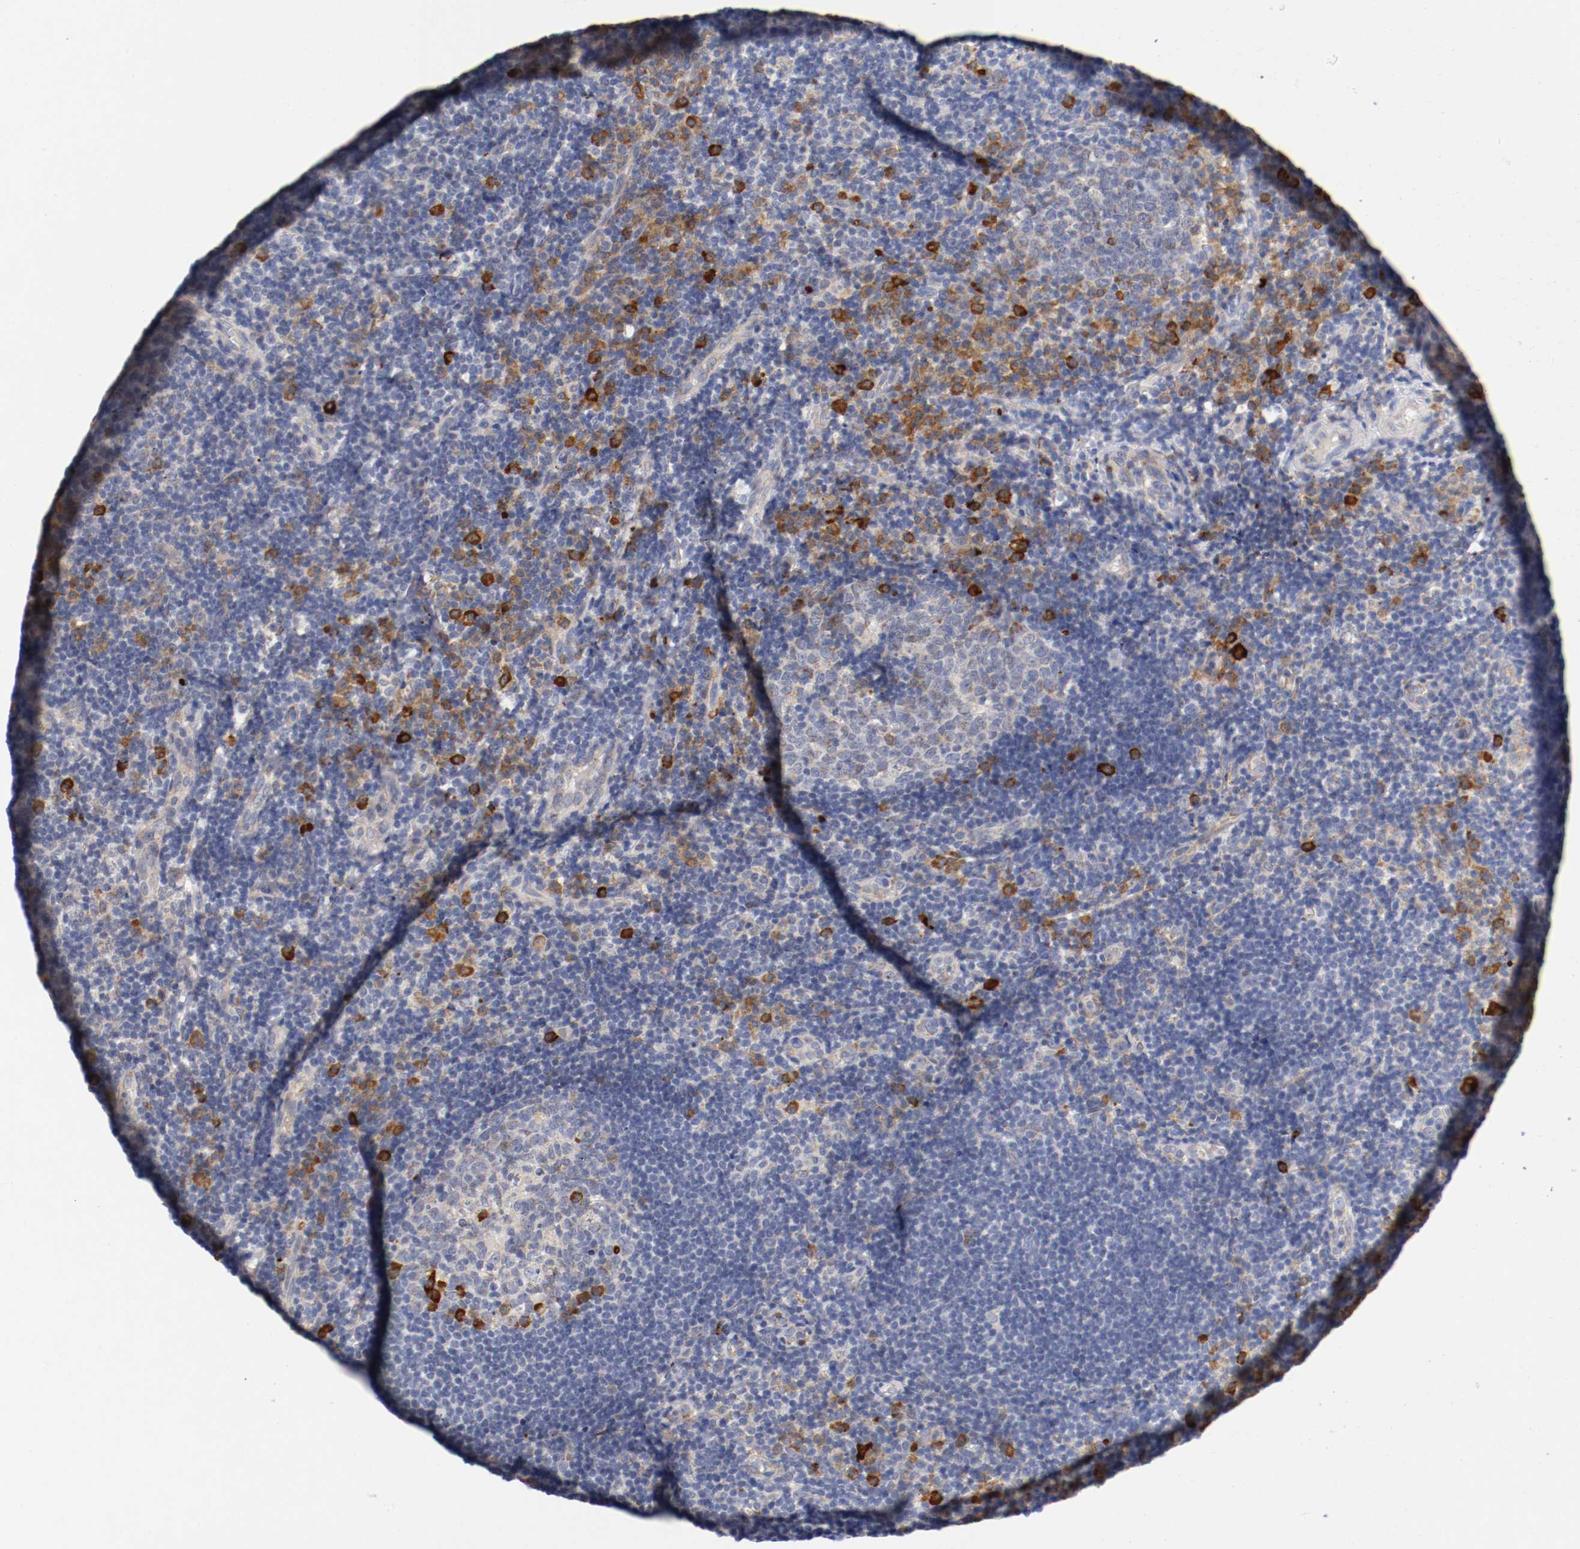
{"staining": {"intensity": "moderate", "quantity": "25%-75%", "location": "cytoplasmic/membranous"}, "tissue": "tonsil", "cell_type": "Germinal center cells", "image_type": "normal", "snomed": [{"axis": "morphology", "description": "Normal tissue, NOS"}, {"axis": "topography", "description": "Tonsil"}], "caption": "High-magnification brightfield microscopy of unremarkable tonsil stained with DAB (brown) and counterstained with hematoxylin (blue). germinal center cells exhibit moderate cytoplasmic/membranous expression is present in approximately25%-75% of cells.", "gene": "TRAF2", "patient": {"sex": "female", "age": 40}}